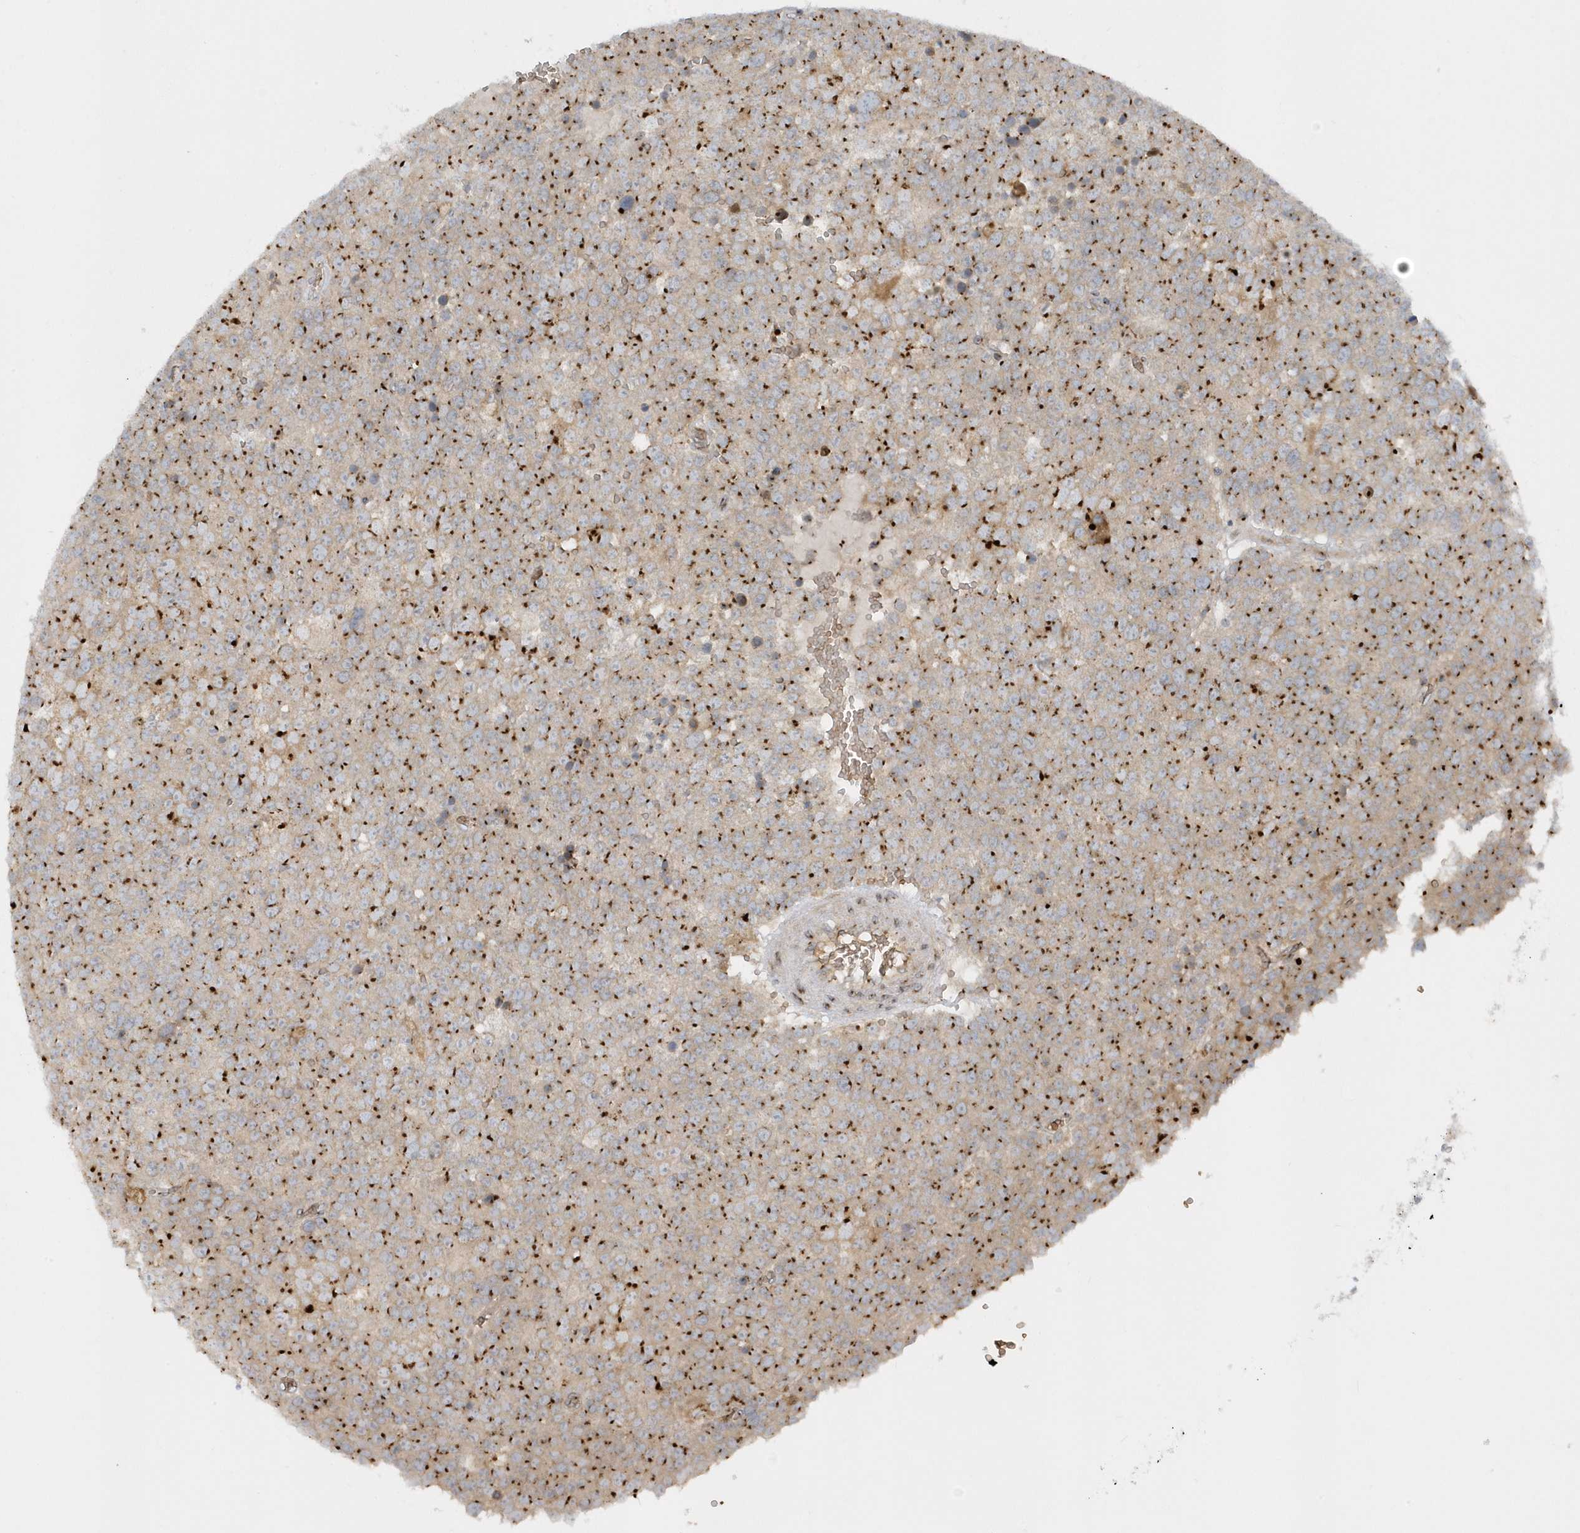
{"staining": {"intensity": "strong", "quantity": ">75%", "location": "cytoplasmic/membranous"}, "tissue": "testis cancer", "cell_type": "Tumor cells", "image_type": "cancer", "snomed": [{"axis": "morphology", "description": "Seminoma, NOS"}, {"axis": "topography", "description": "Testis"}], "caption": "IHC (DAB (3,3'-diaminobenzidine)) staining of human testis cancer (seminoma) reveals strong cytoplasmic/membranous protein positivity in about >75% of tumor cells.", "gene": "RPP40", "patient": {"sex": "male", "age": 71}}